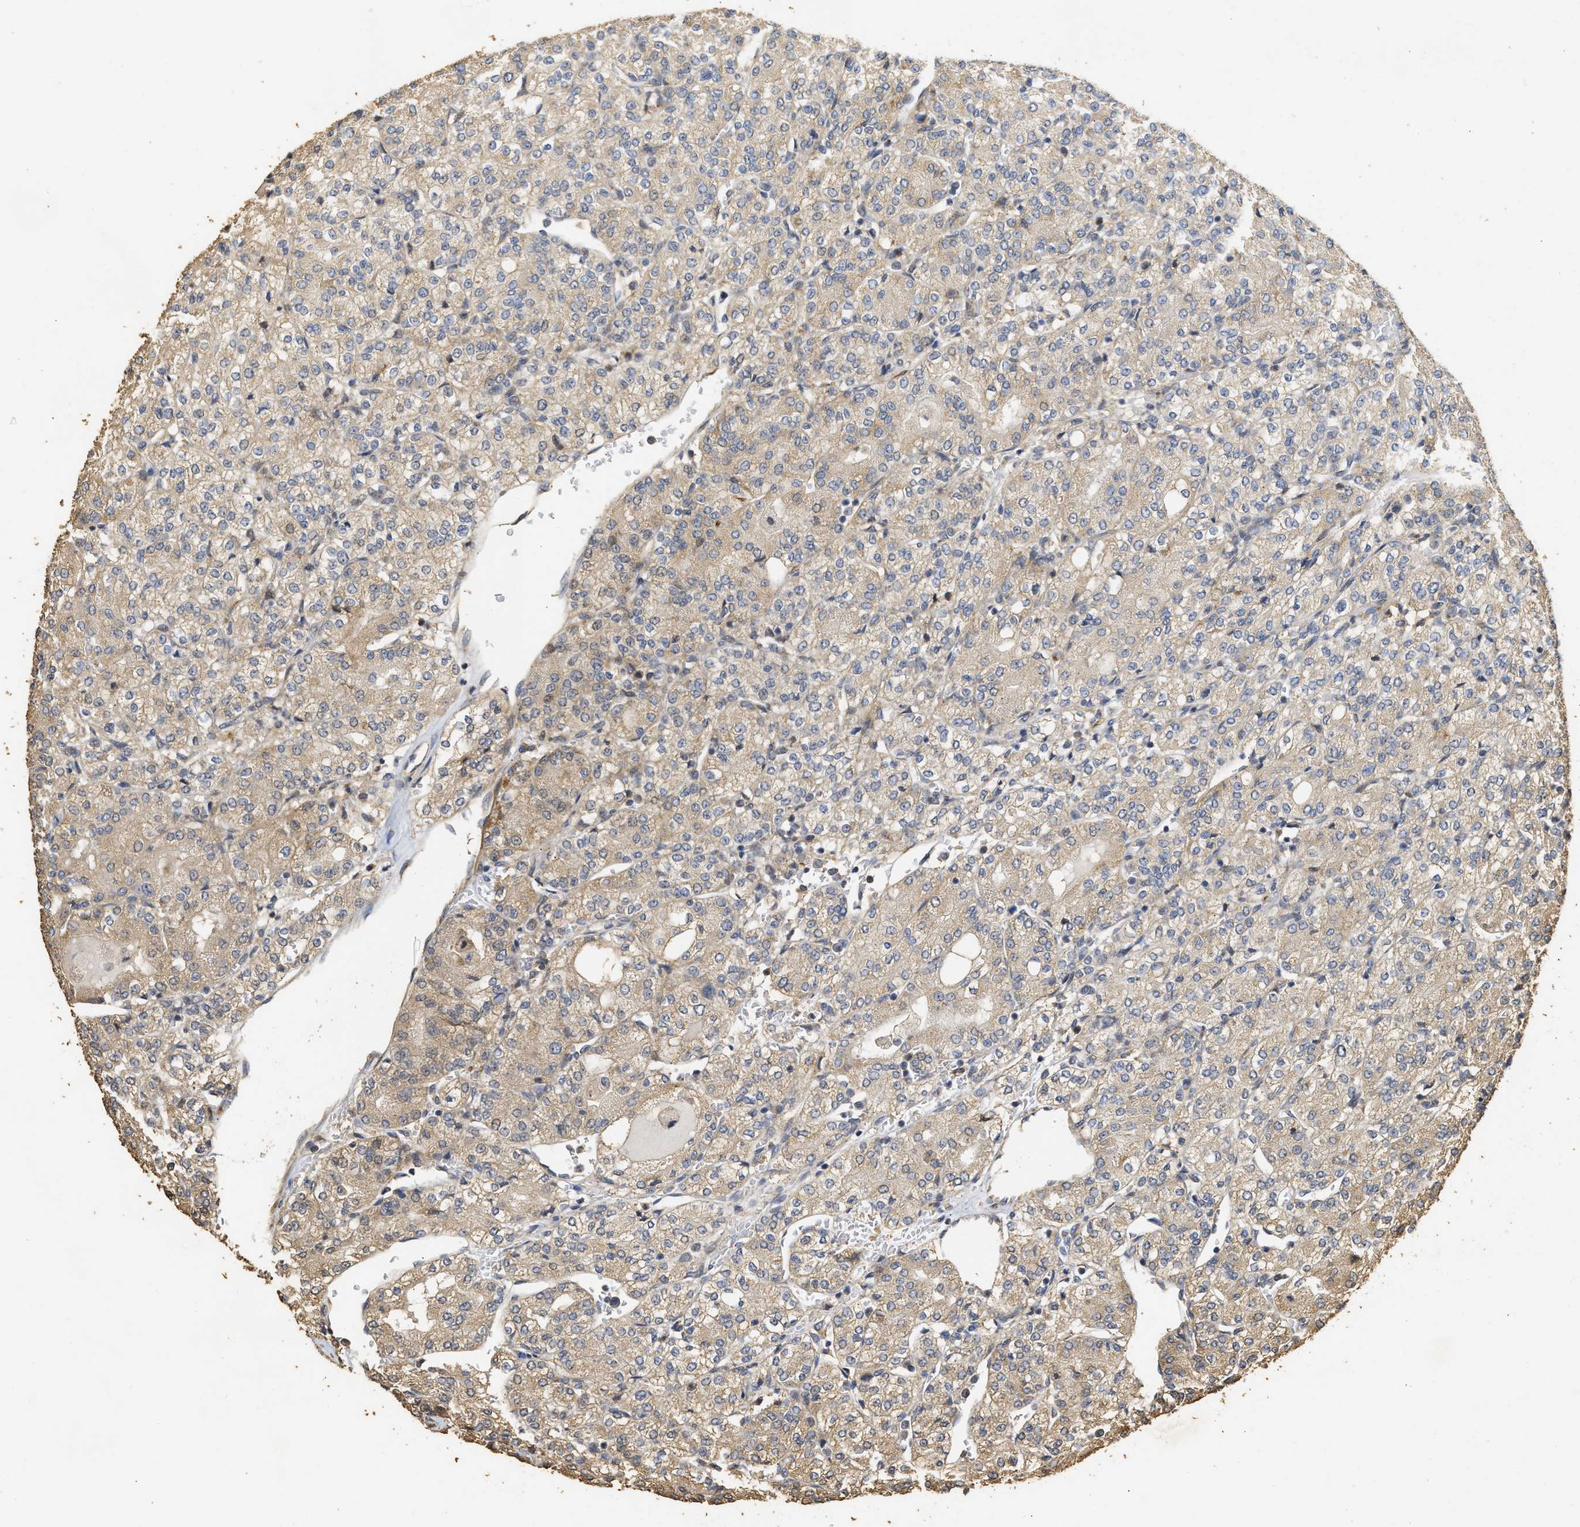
{"staining": {"intensity": "weak", "quantity": "25%-75%", "location": "cytoplasmic/membranous"}, "tissue": "renal cancer", "cell_type": "Tumor cells", "image_type": "cancer", "snomed": [{"axis": "morphology", "description": "Adenocarcinoma, NOS"}, {"axis": "topography", "description": "Kidney"}], "caption": "Renal cancer was stained to show a protein in brown. There is low levels of weak cytoplasmic/membranous staining in about 25%-75% of tumor cells. Using DAB (3,3'-diaminobenzidine) (brown) and hematoxylin (blue) stains, captured at high magnification using brightfield microscopy.", "gene": "NAV1", "patient": {"sex": "male", "age": 77}}